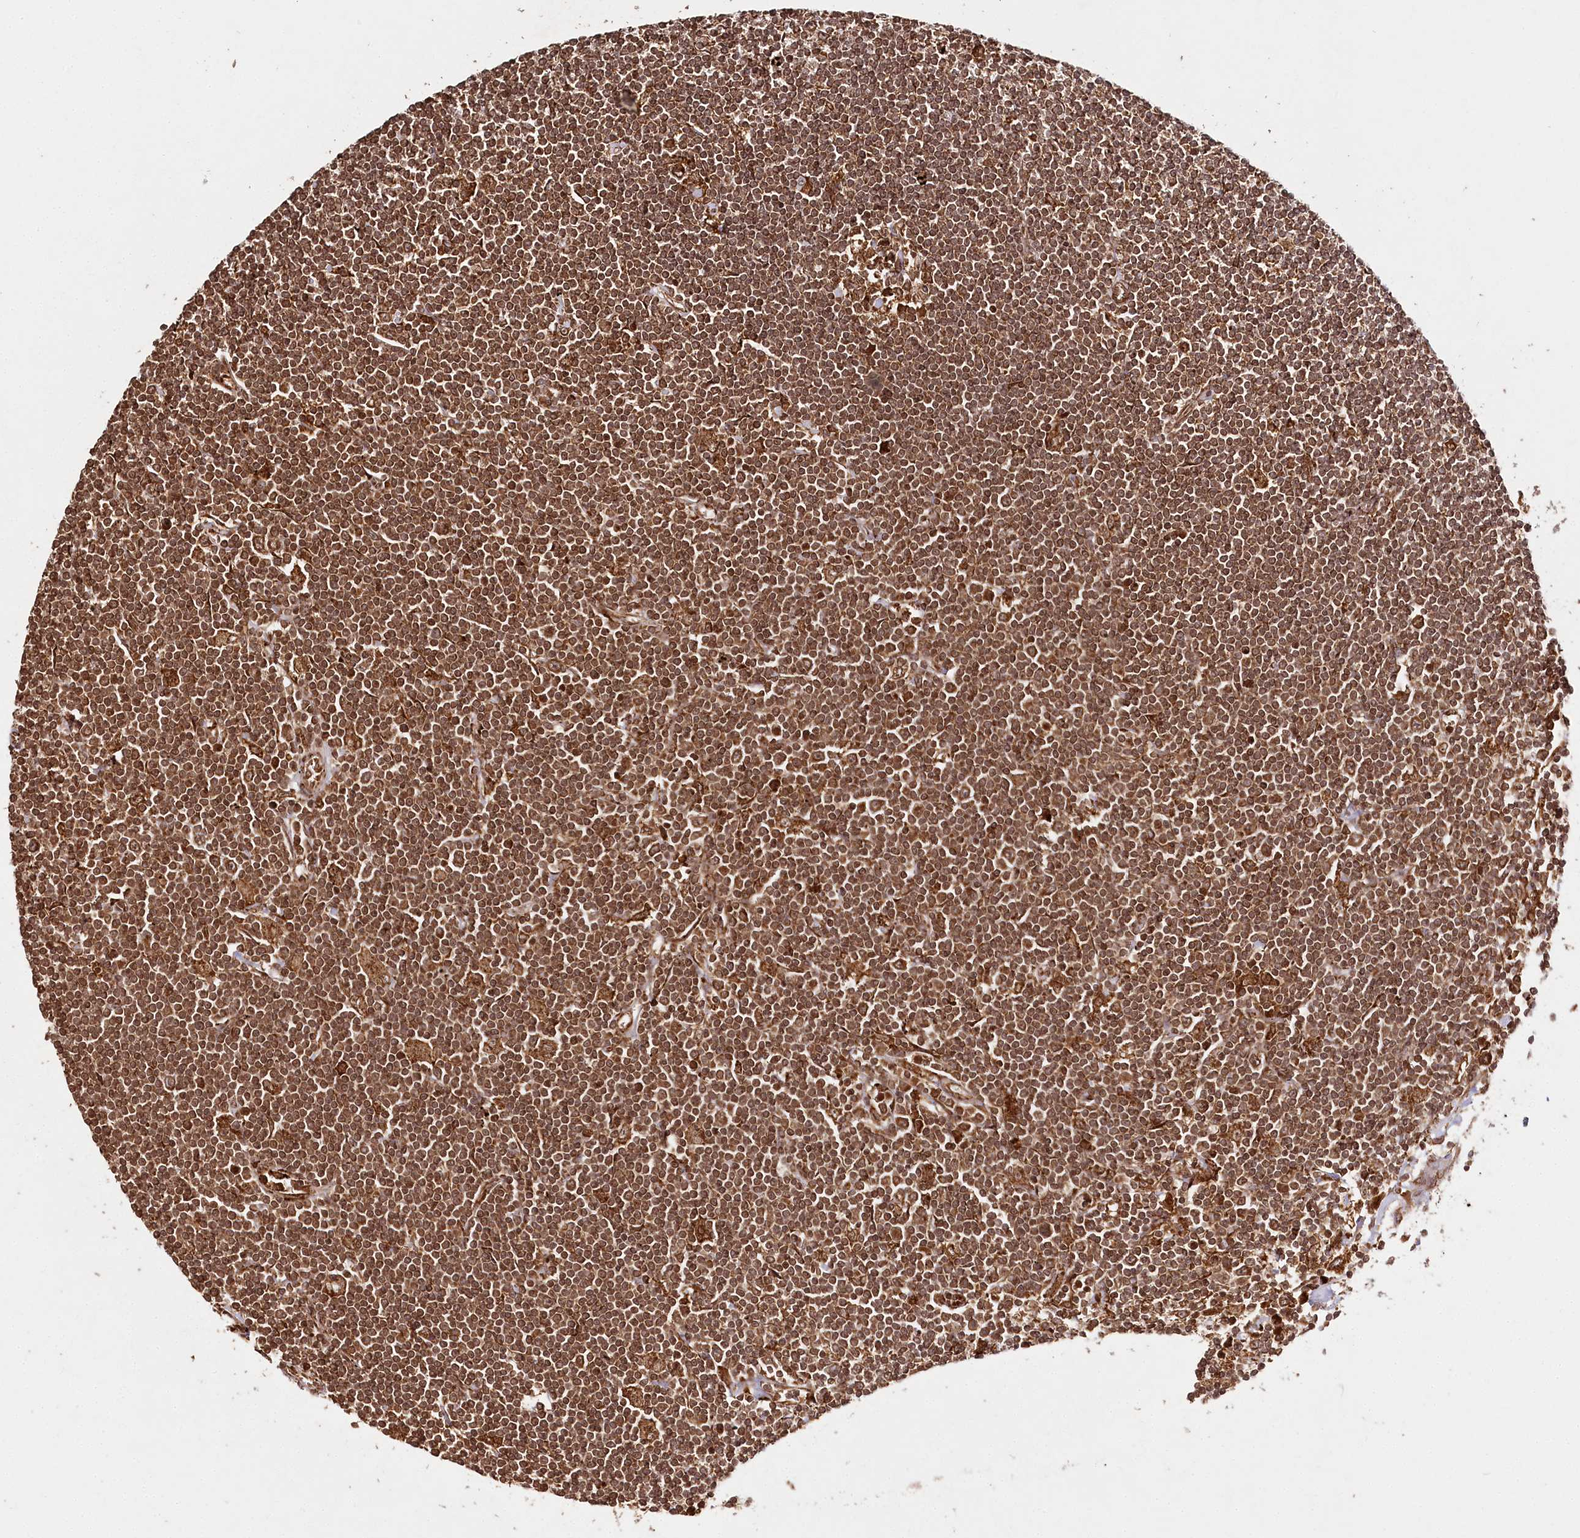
{"staining": {"intensity": "strong", "quantity": ">75%", "location": "cytoplasmic/membranous,nuclear"}, "tissue": "lymphoma", "cell_type": "Tumor cells", "image_type": "cancer", "snomed": [{"axis": "morphology", "description": "Malignant lymphoma, non-Hodgkin's type, Low grade"}, {"axis": "topography", "description": "Spleen"}], "caption": "IHC micrograph of malignant lymphoma, non-Hodgkin's type (low-grade) stained for a protein (brown), which reveals high levels of strong cytoplasmic/membranous and nuclear positivity in about >75% of tumor cells.", "gene": "ULK2", "patient": {"sex": "male", "age": 76}}